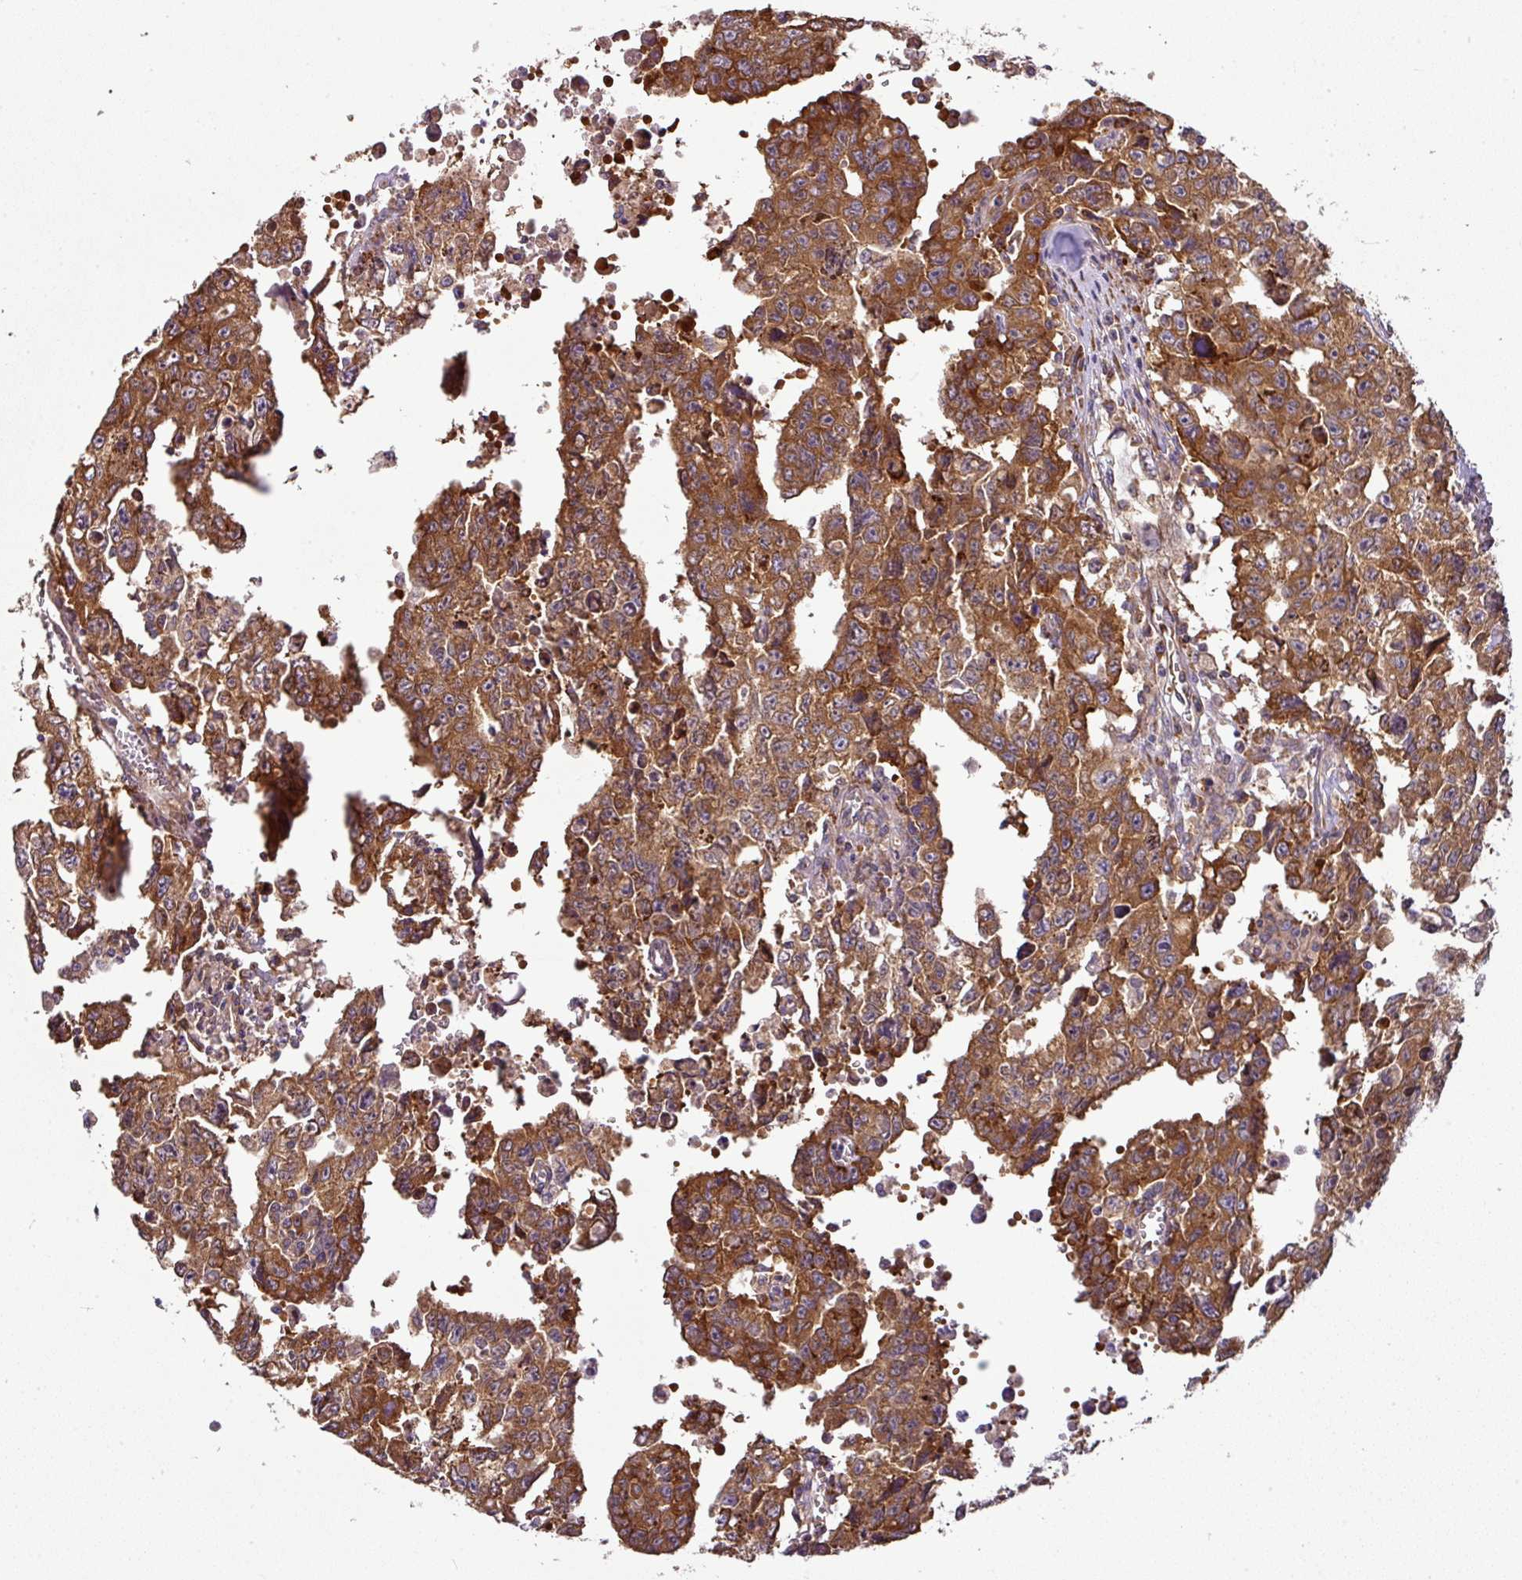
{"staining": {"intensity": "strong", "quantity": ">75%", "location": "cytoplasmic/membranous"}, "tissue": "testis cancer", "cell_type": "Tumor cells", "image_type": "cancer", "snomed": [{"axis": "morphology", "description": "Carcinoma, Embryonal, NOS"}, {"axis": "topography", "description": "Testis"}], "caption": "Testis embryonal carcinoma tissue demonstrates strong cytoplasmic/membranous expression in about >75% of tumor cells", "gene": "GALP", "patient": {"sex": "male", "age": 24}}